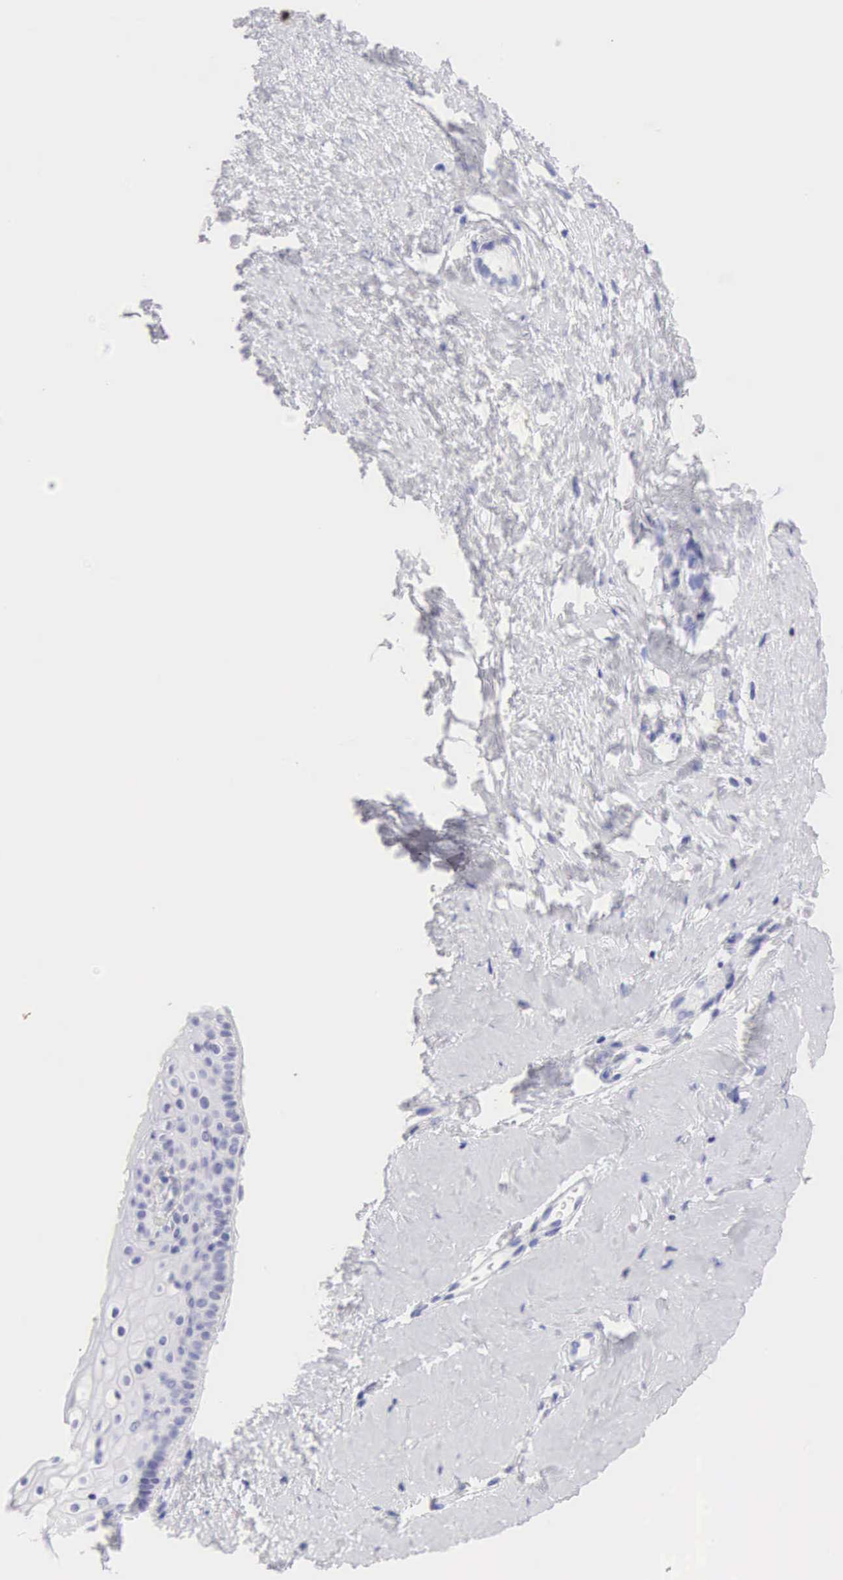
{"staining": {"intensity": "negative", "quantity": "none", "location": "none"}, "tissue": "cervix", "cell_type": "Glandular cells", "image_type": "normal", "snomed": [{"axis": "morphology", "description": "Normal tissue, NOS"}, {"axis": "topography", "description": "Cervix"}], "caption": "IHC micrograph of benign human cervix stained for a protein (brown), which reveals no positivity in glandular cells. Brightfield microscopy of immunohistochemistry stained with DAB (3,3'-diaminobenzidine) (brown) and hematoxylin (blue), captured at high magnification.", "gene": "CDKN2A", "patient": {"sex": "female", "age": 53}}